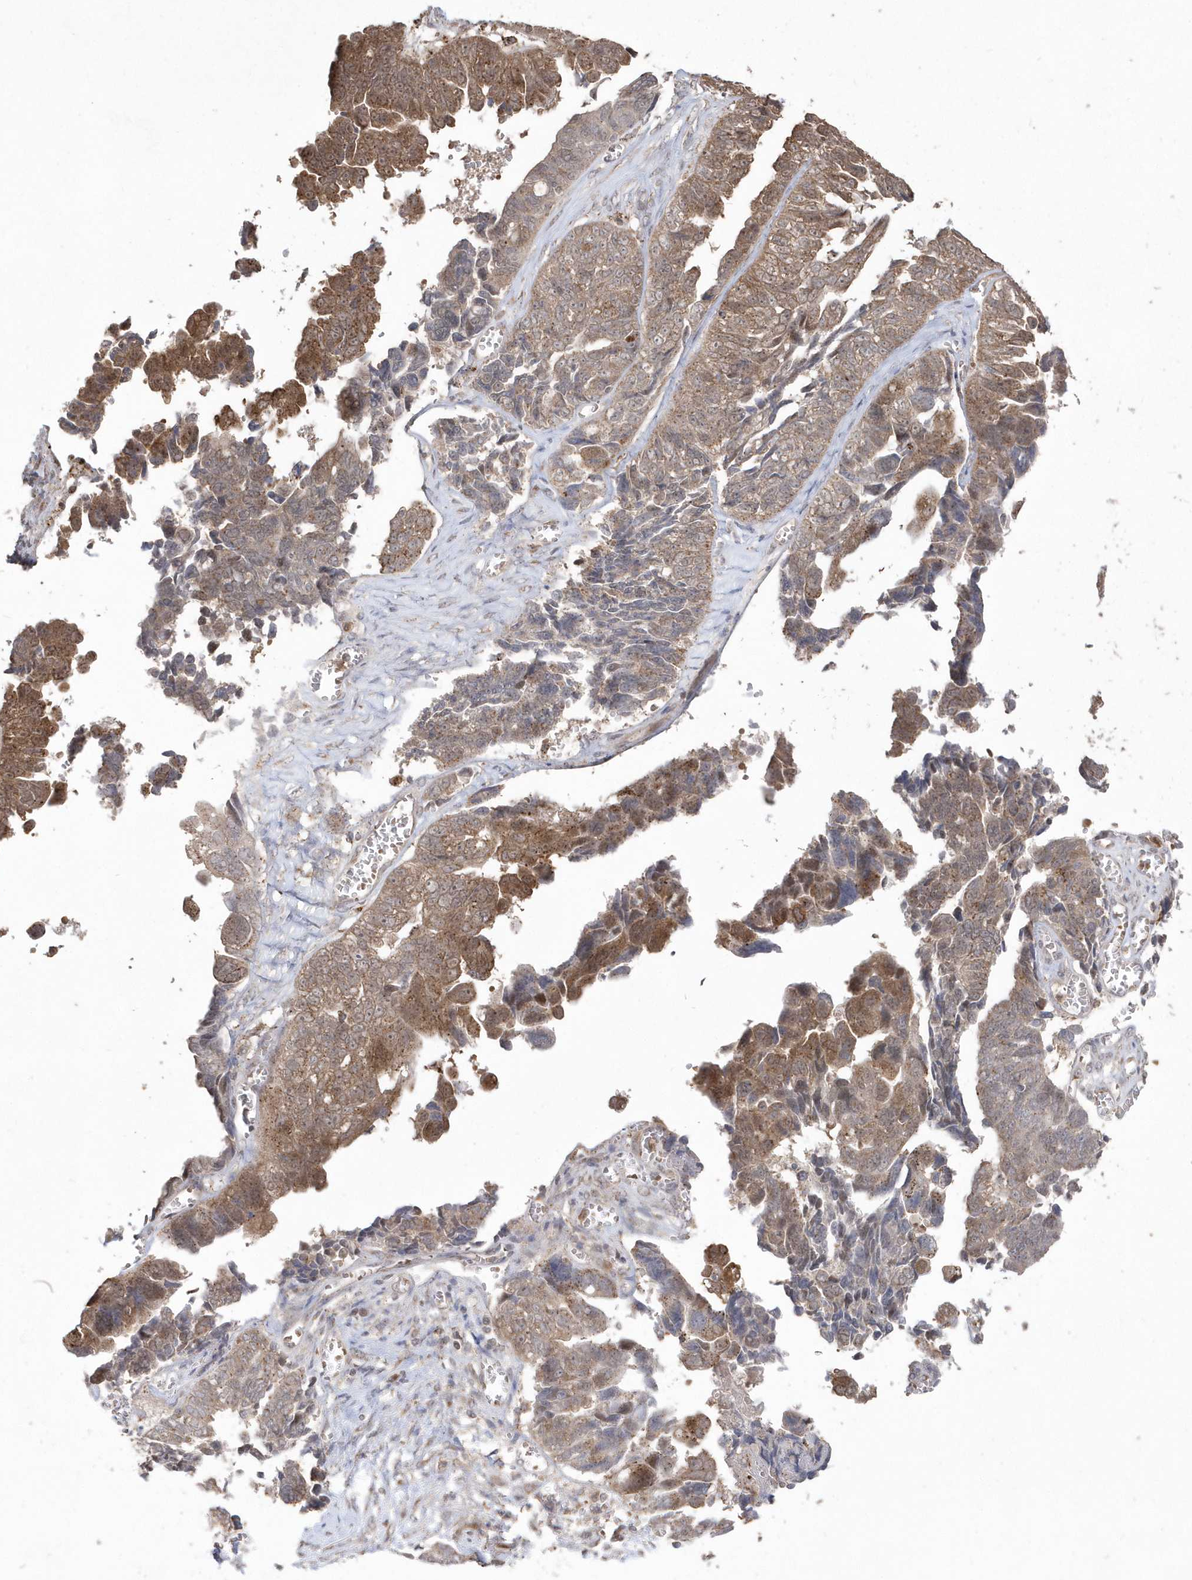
{"staining": {"intensity": "moderate", "quantity": ">75%", "location": "cytoplasmic/membranous"}, "tissue": "ovarian cancer", "cell_type": "Tumor cells", "image_type": "cancer", "snomed": [{"axis": "morphology", "description": "Cystadenocarcinoma, serous, NOS"}, {"axis": "topography", "description": "Ovary"}], "caption": "Immunohistochemistry (IHC) image of neoplastic tissue: ovarian serous cystadenocarcinoma stained using immunohistochemistry (IHC) shows medium levels of moderate protein expression localized specifically in the cytoplasmic/membranous of tumor cells, appearing as a cytoplasmic/membranous brown color.", "gene": "GEMIN6", "patient": {"sex": "female", "age": 79}}